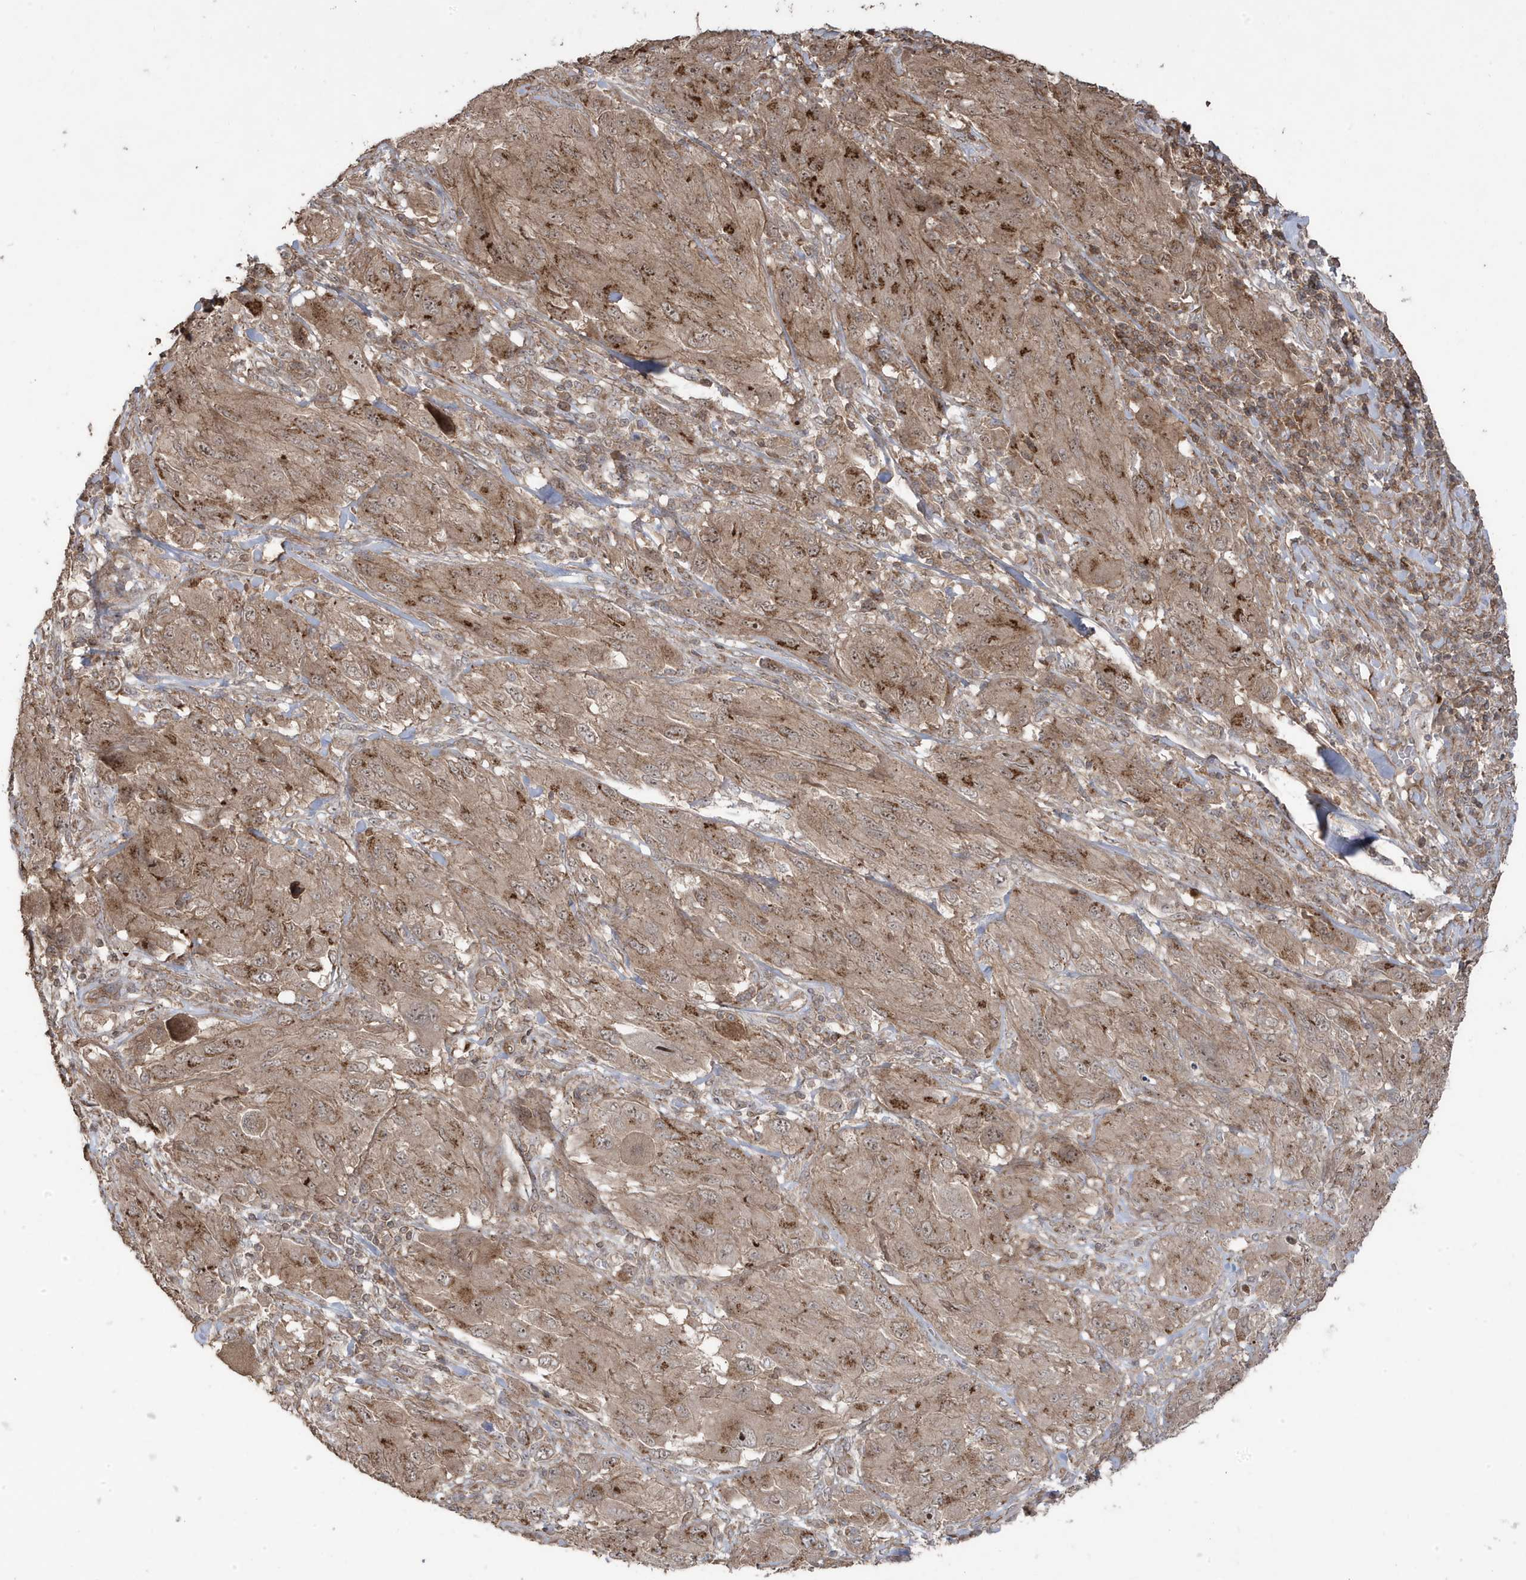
{"staining": {"intensity": "strong", "quantity": "<25%", "location": "nuclear"}, "tissue": "melanoma", "cell_type": "Tumor cells", "image_type": "cancer", "snomed": [{"axis": "morphology", "description": "Malignant melanoma, NOS"}, {"axis": "topography", "description": "Skin"}], "caption": "Brown immunohistochemical staining in human malignant melanoma shows strong nuclear staining in approximately <25% of tumor cells.", "gene": "CETN3", "patient": {"sex": "female", "age": 91}}